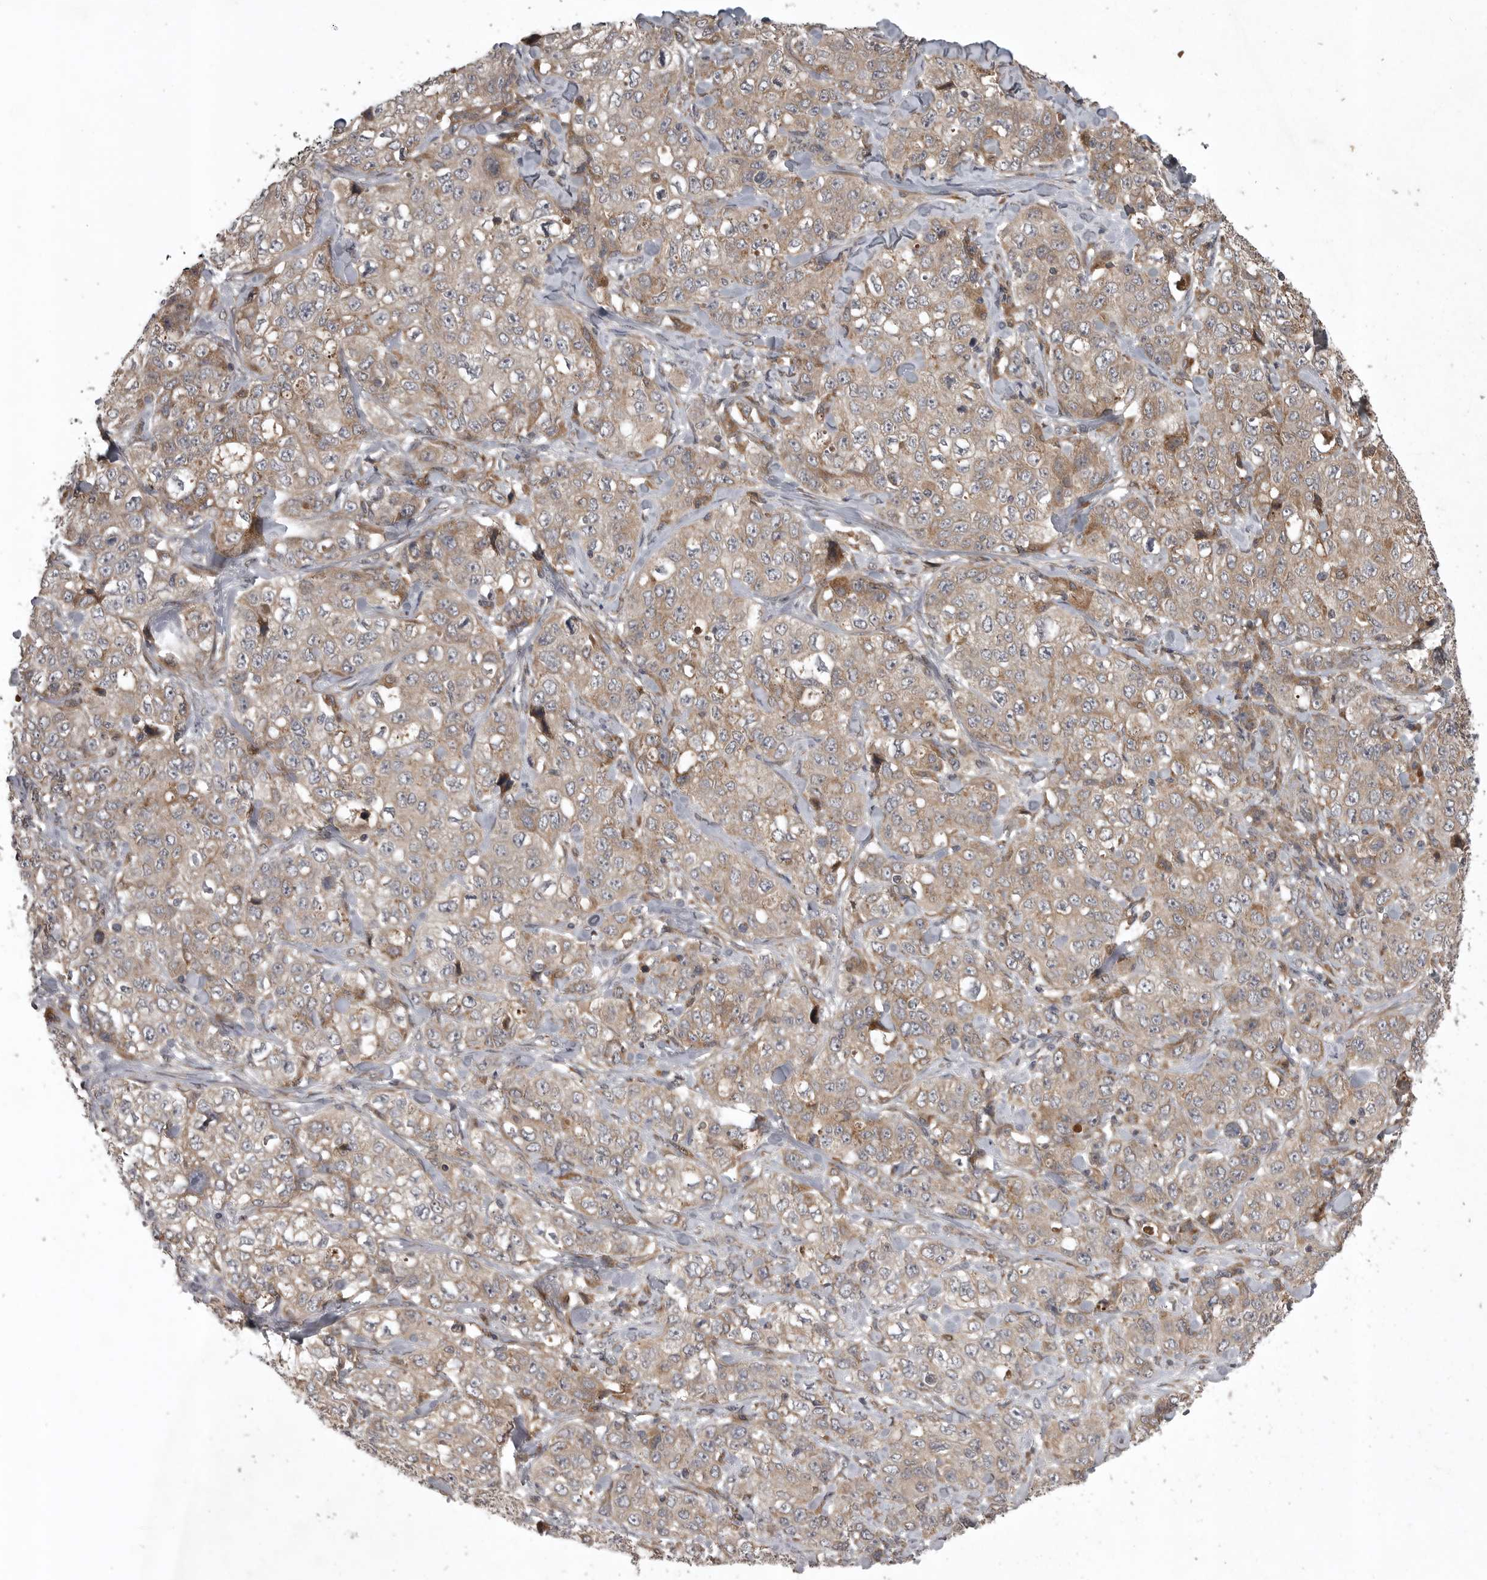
{"staining": {"intensity": "weak", "quantity": ">75%", "location": "cytoplasmic/membranous"}, "tissue": "stomach cancer", "cell_type": "Tumor cells", "image_type": "cancer", "snomed": [{"axis": "morphology", "description": "Adenocarcinoma, NOS"}, {"axis": "topography", "description": "Stomach"}], "caption": "About >75% of tumor cells in adenocarcinoma (stomach) exhibit weak cytoplasmic/membranous protein expression as visualized by brown immunohistochemical staining.", "gene": "GPR31", "patient": {"sex": "male", "age": 48}}